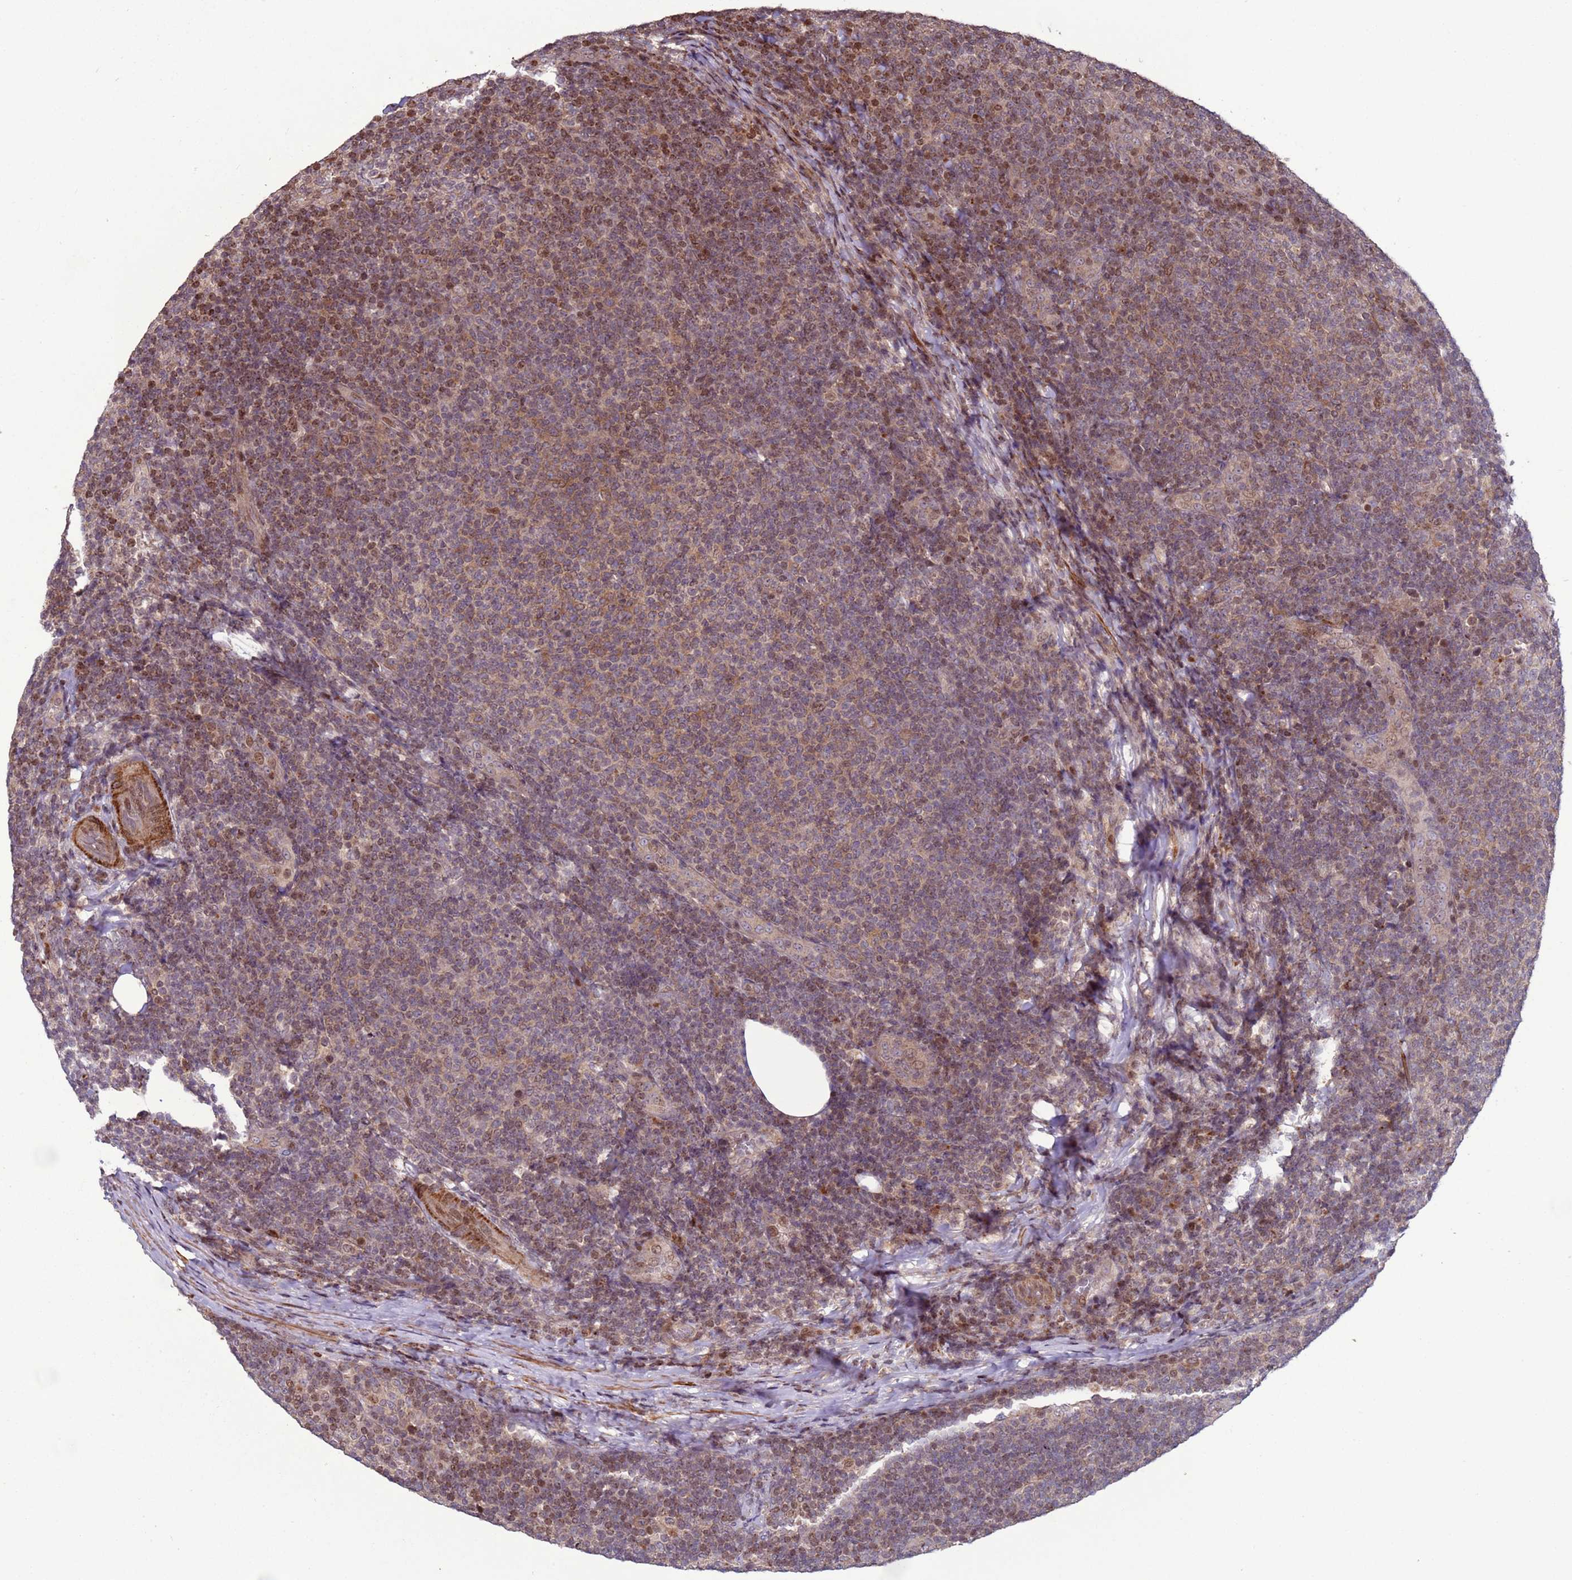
{"staining": {"intensity": "weak", "quantity": "<25%", "location": "cytoplasmic/membranous,nuclear"}, "tissue": "lymphoma", "cell_type": "Tumor cells", "image_type": "cancer", "snomed": [{"axis": "morphology", "description": "Malignant lymphoma, non-Hodgkin's type, Low grade"}, {"axis": "topography", "description": "Lymph node"}], "caption": "DAB (3,3'-diaminobenzidine) immunohistochemical staining of low-grade malignant lymphoma, non-Hodgkin's type demonstrates no significant positivity in tumor cells.", "gene": "HGH1", "patient": {"sex": "male", "age": 66}}